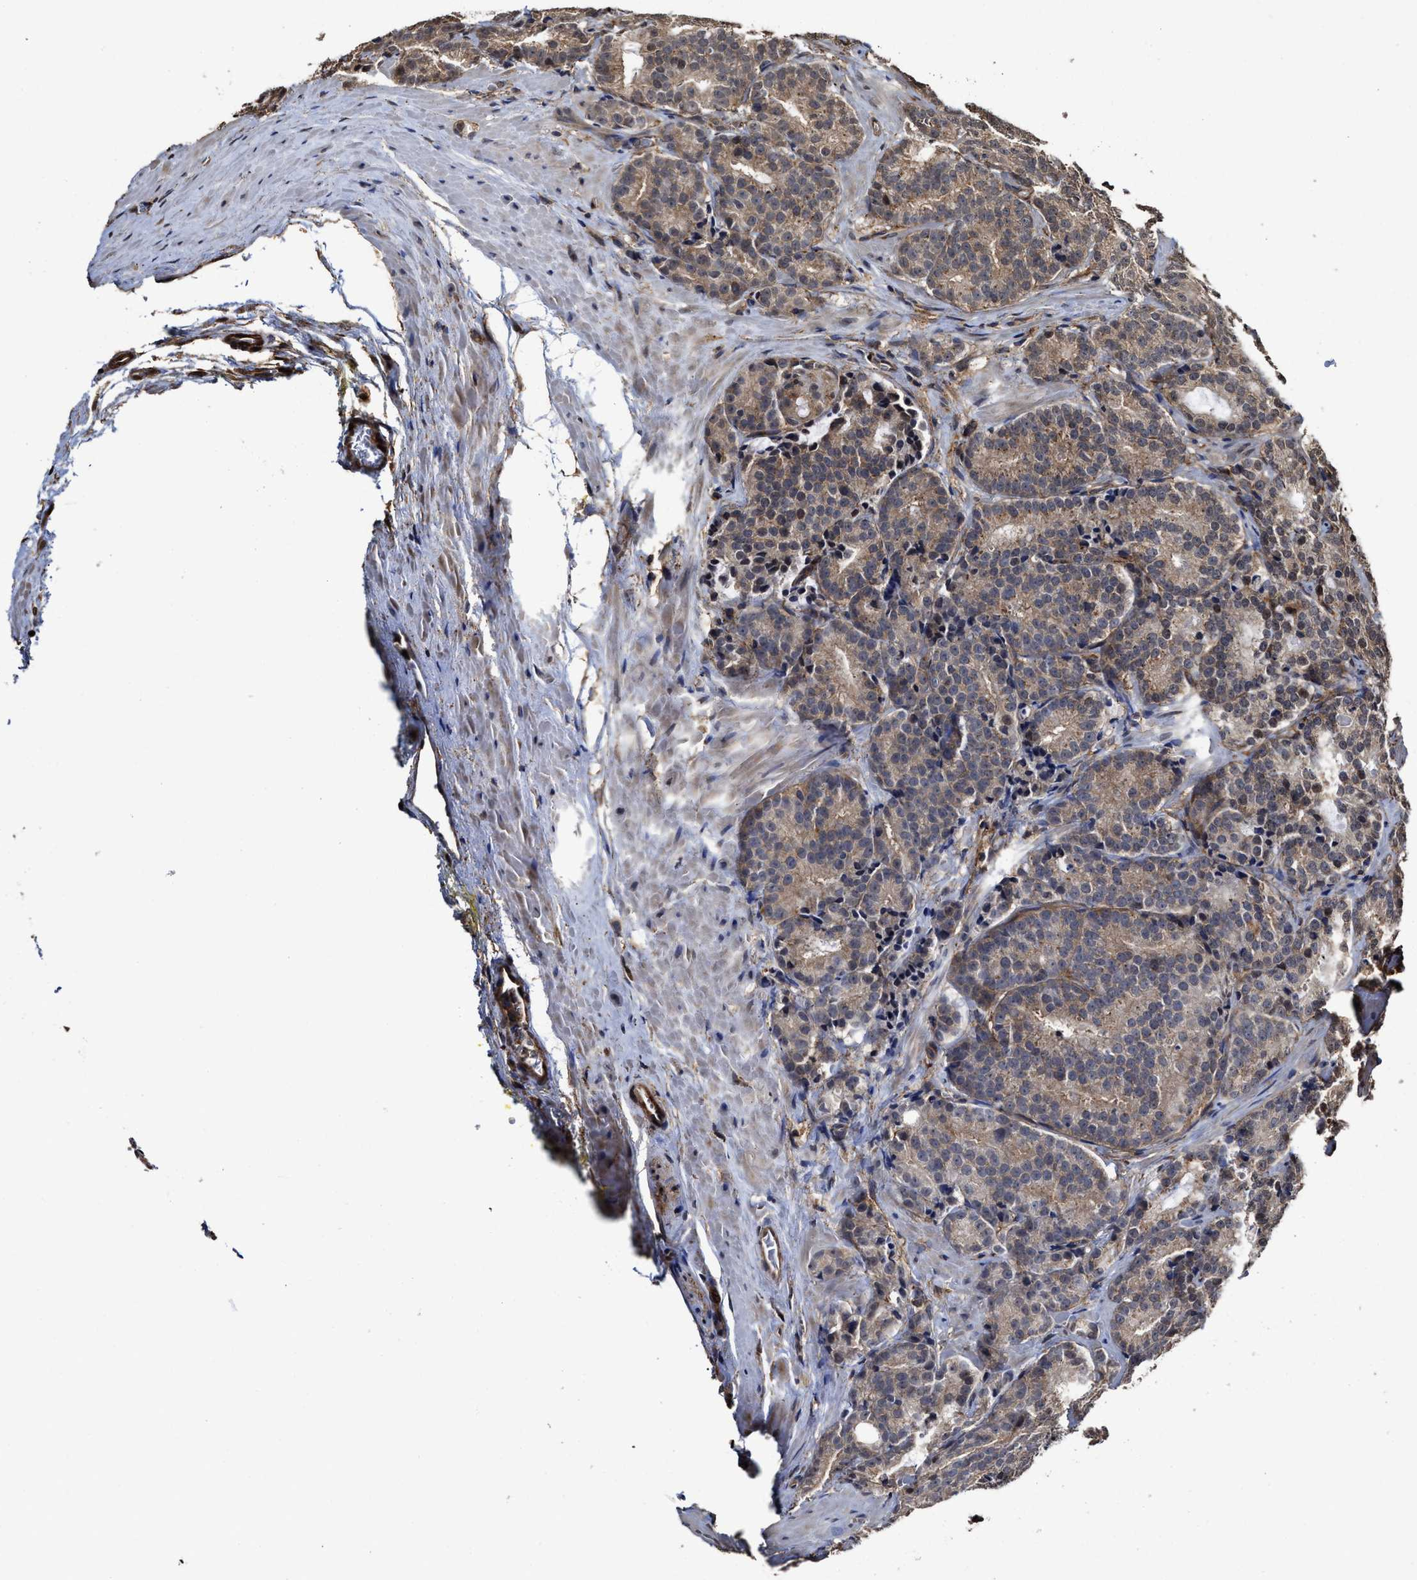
{"staining": {"intensity": "weak", "quantity": ">75%", "location": "cytoplasmic/membranous"}, "tissue": "prostate cancer", "cell_type": "Tumor cells", "image_type": "cancer", "snomed": [{"axis": "morphology", "description": "Adenocarcinoma, High grade"}, {"axis": "topography", "description": "Prostate"}], "caption": "A brown stain highlights weak cytoplasmic/membranous expression of a protein in human prostate cancer (adenocarcinoma (high-grade)) tumor cells.", "gene": "SEPTIN2", "patient": {"sex": "male", "age": 61}}